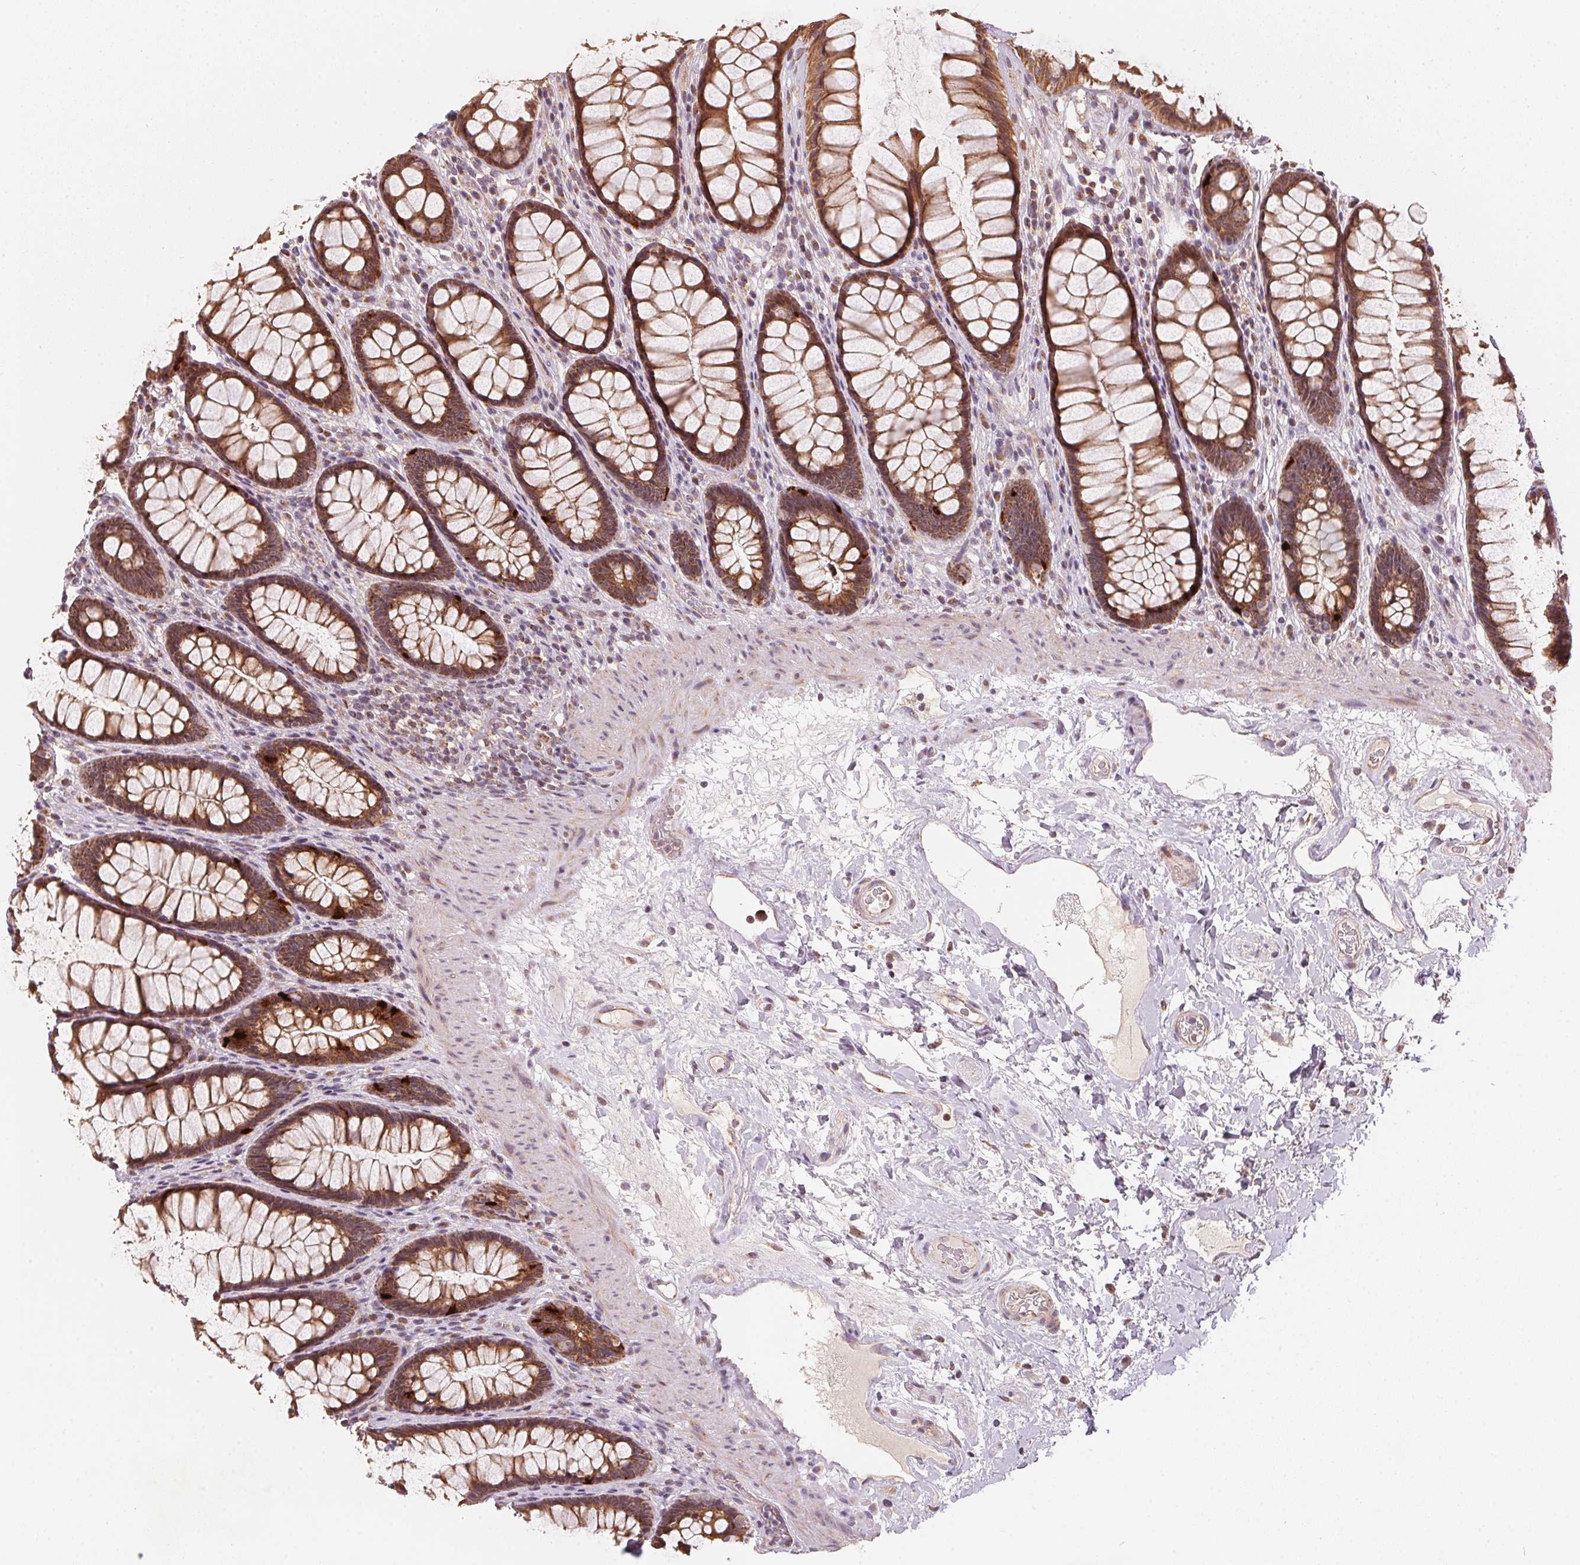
{"staining": {"intensity": "strong", "quantity": ">75%", "location": "cytoplasmic/membranous"}, "tissue": "rectum", "cell_type": "Glandular cells", "image_type": "normal", "snomed": [{"axis": "morphology", "description": "Normal tissue, NOS"}, {"axis": "topography", "description": "Rectum"}], "caption": "Human rectum stained with a brown dye displays strong cytoplasmic/membranous positive staining in approximately >75% of glandular cells.", "gene": "MATCAP1", "patient": {"sex": "male", "age": 72}}